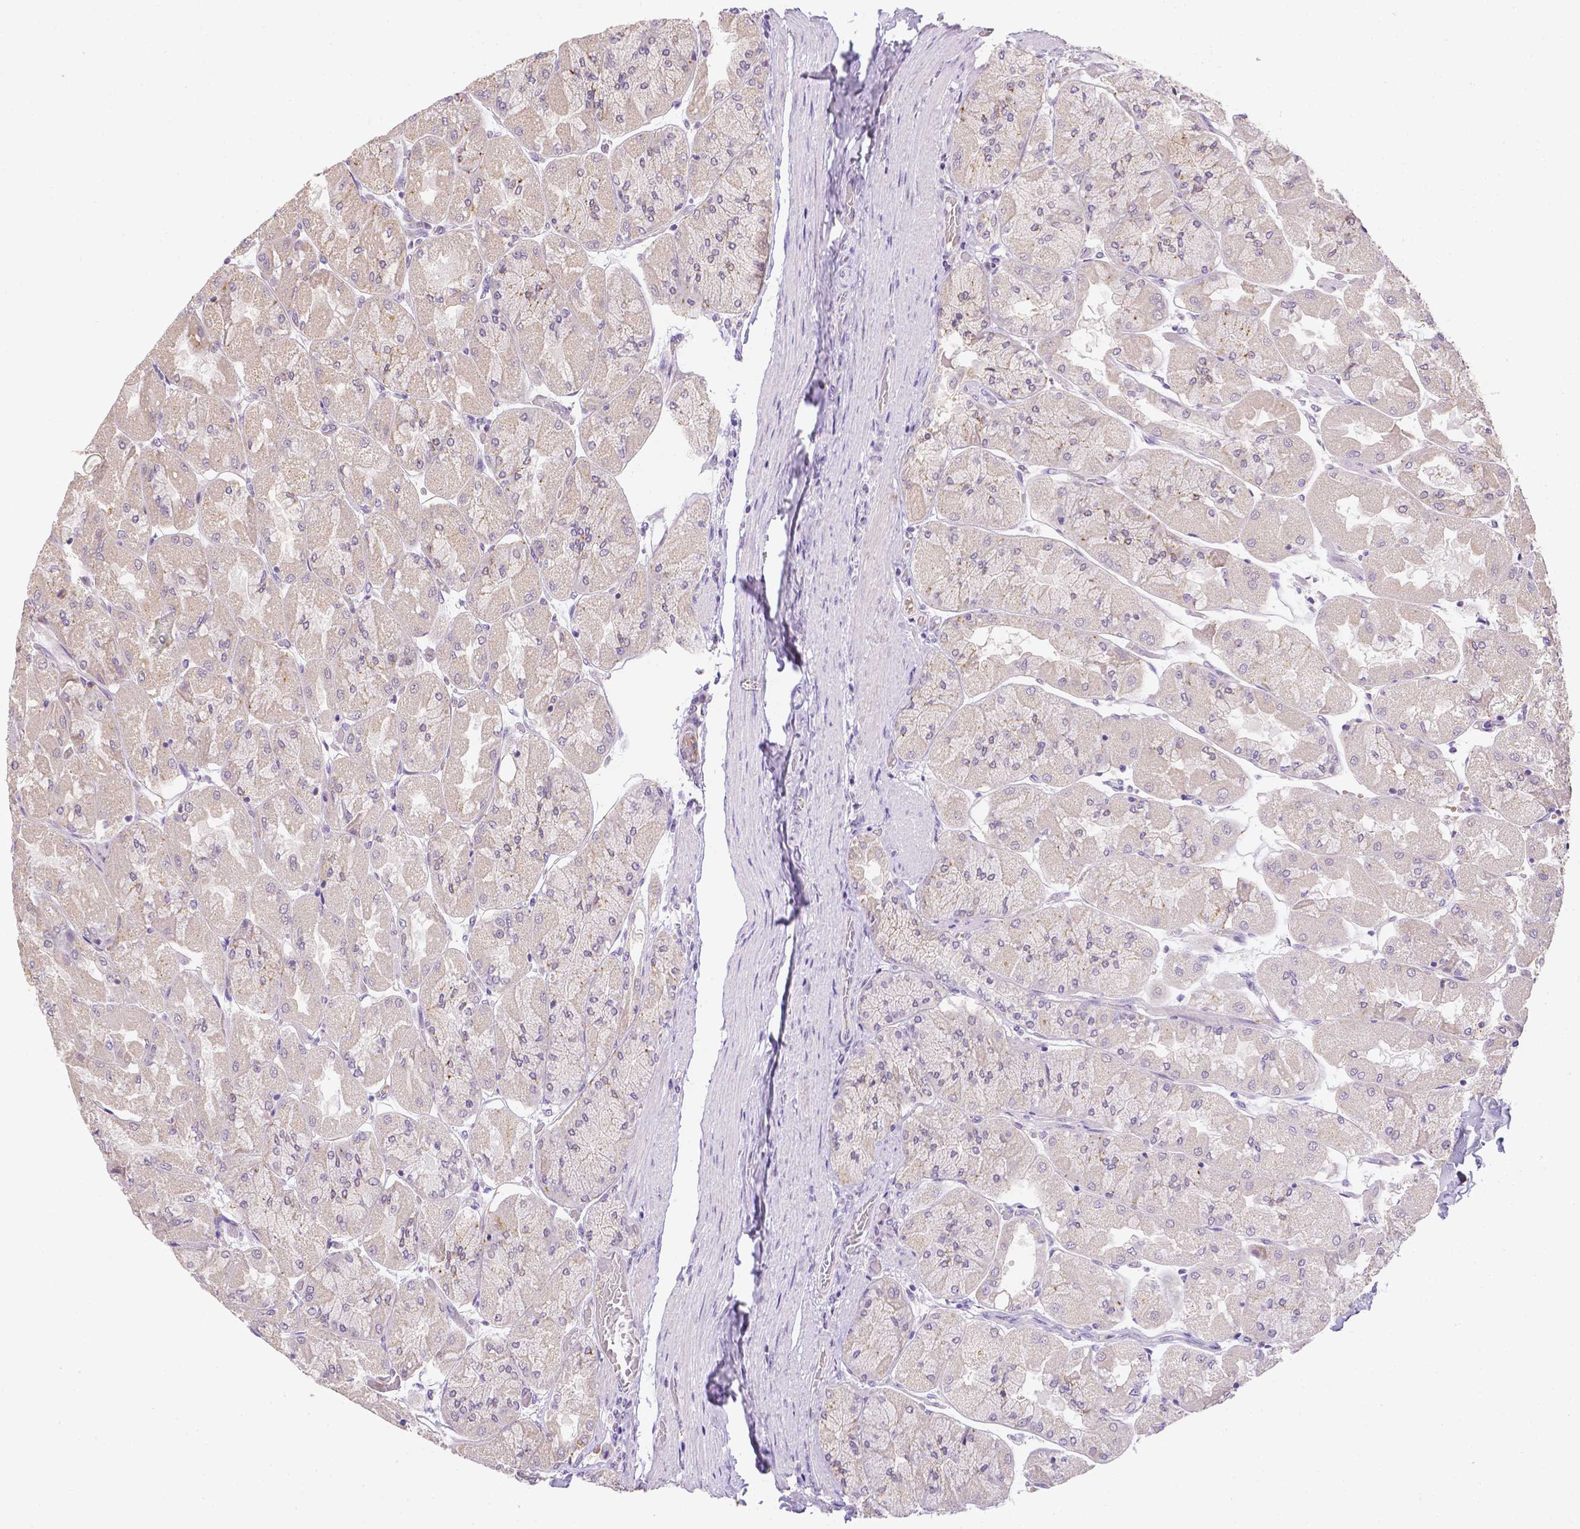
{"staining": {"intensity": "weak", "quantity": "25%-75%", "location": "cytoplasmic/membranous"}, "tissue": "stomach", "cell_type": "Glandular cells", "image_type": "normal", "snomed": [{"axis": "morphology", "description": "Normal tissue, NOS"}, {"axis": "topography", "description": "Stomach"}], "caption": "Protein staining shows weak cytoplasmic/membranous staining in approximately 25%-75% of glandular cells in unremarkable stomach. (DAB IHC, brown staining for protein, blue staining for nuclei).", "gene": "ZNF280B", "patient": {"sex": "female", "age": 61}}